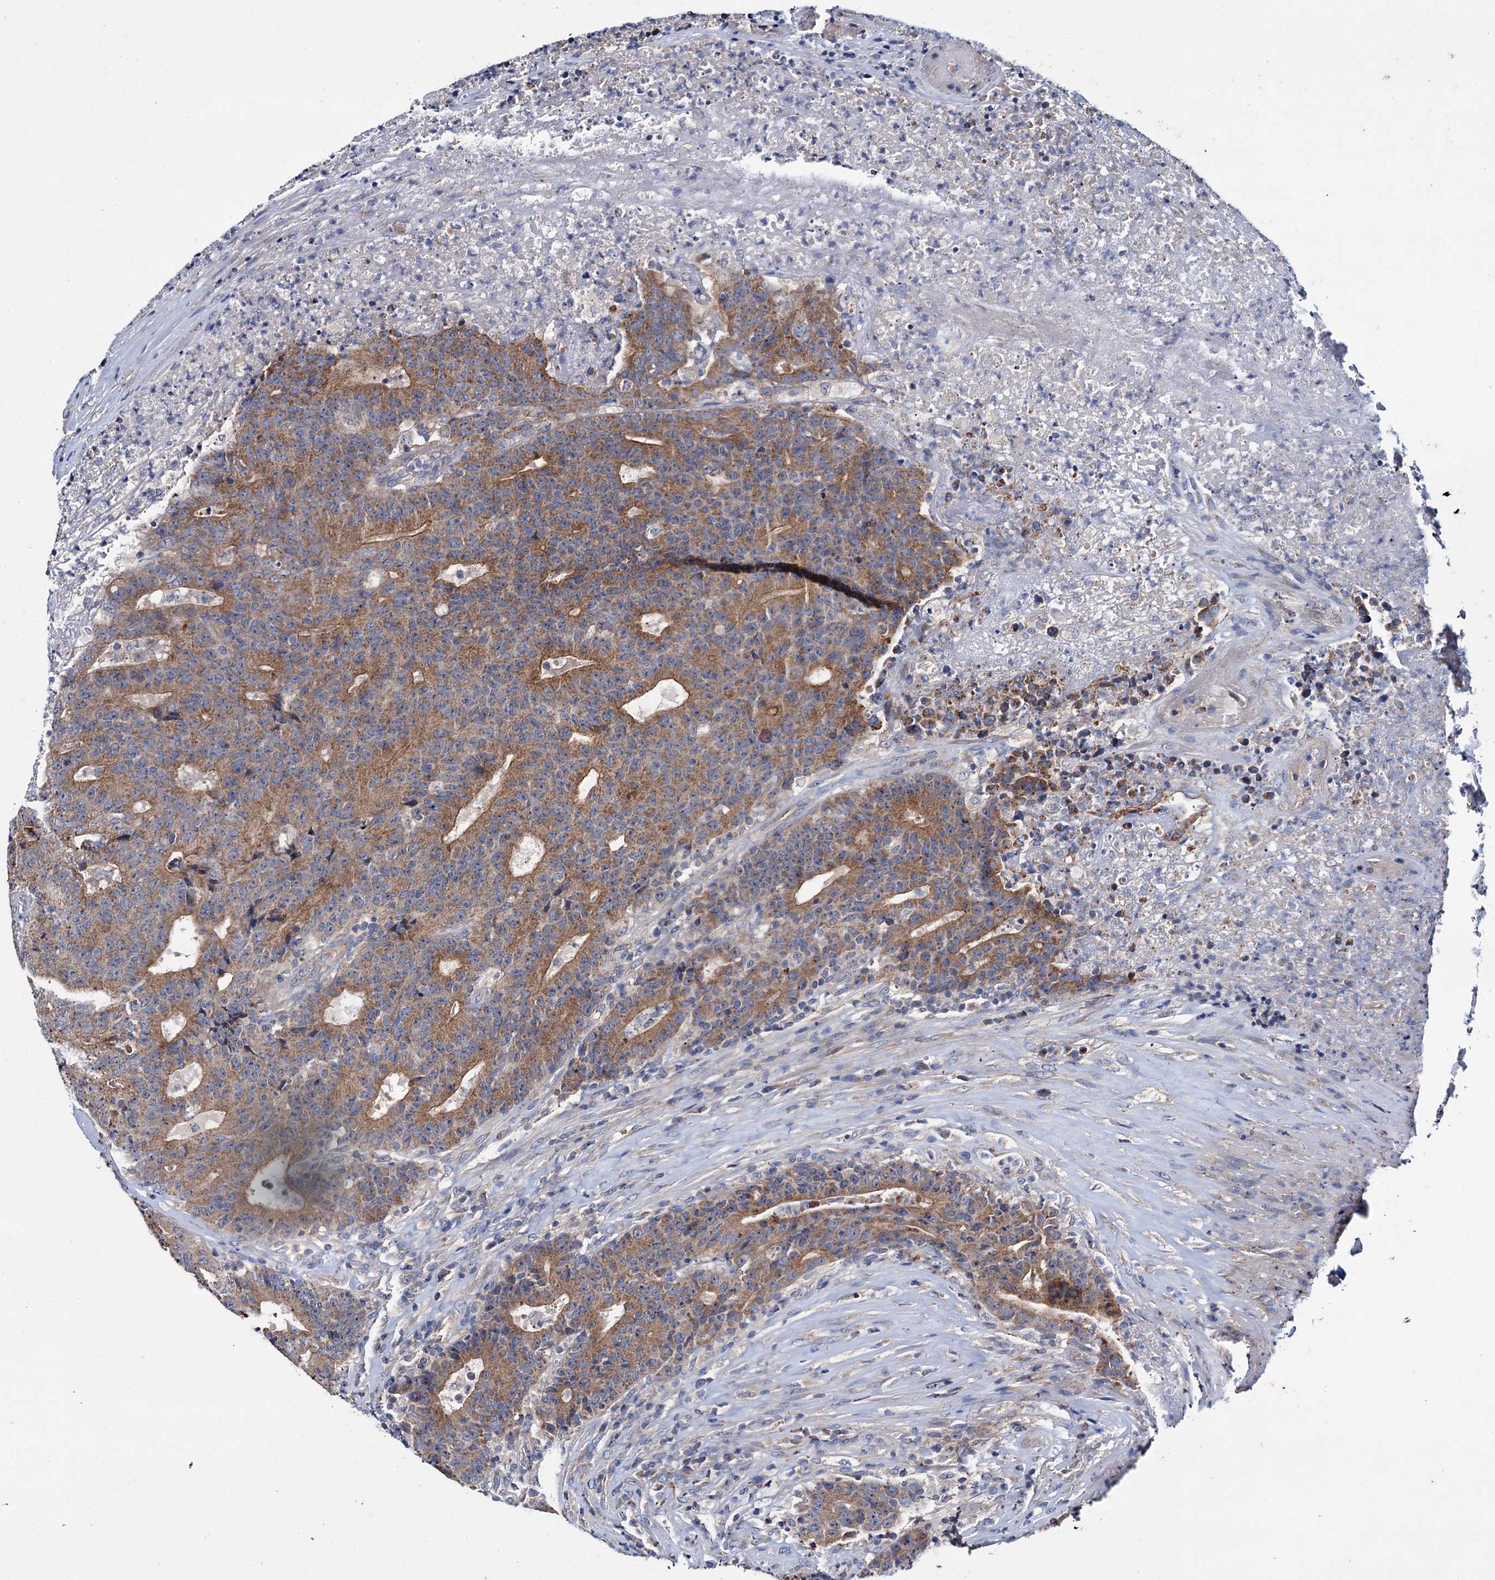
{"staining": {"intensity": "moderate", "quantity": ">75%", "location": "cytoplasmic/membranous"}, "tissue": "colorectal cancer", "cell_type": "Tumor cells", "image_type": "cancer", "snomed": [{"axis": "morphology", "description": "Adenocarcinoma, NOS"}, {"axis": "topography", "description": "Colon"}], "caption": "Protein analysis of colorectal adenocarcinoma tissue demonstrates moderate cytoplasmic/membranous staining in approximately >75% of tumor cells.", "gene": "CEP295", "patient": {"sex": "female", "age": 75}}